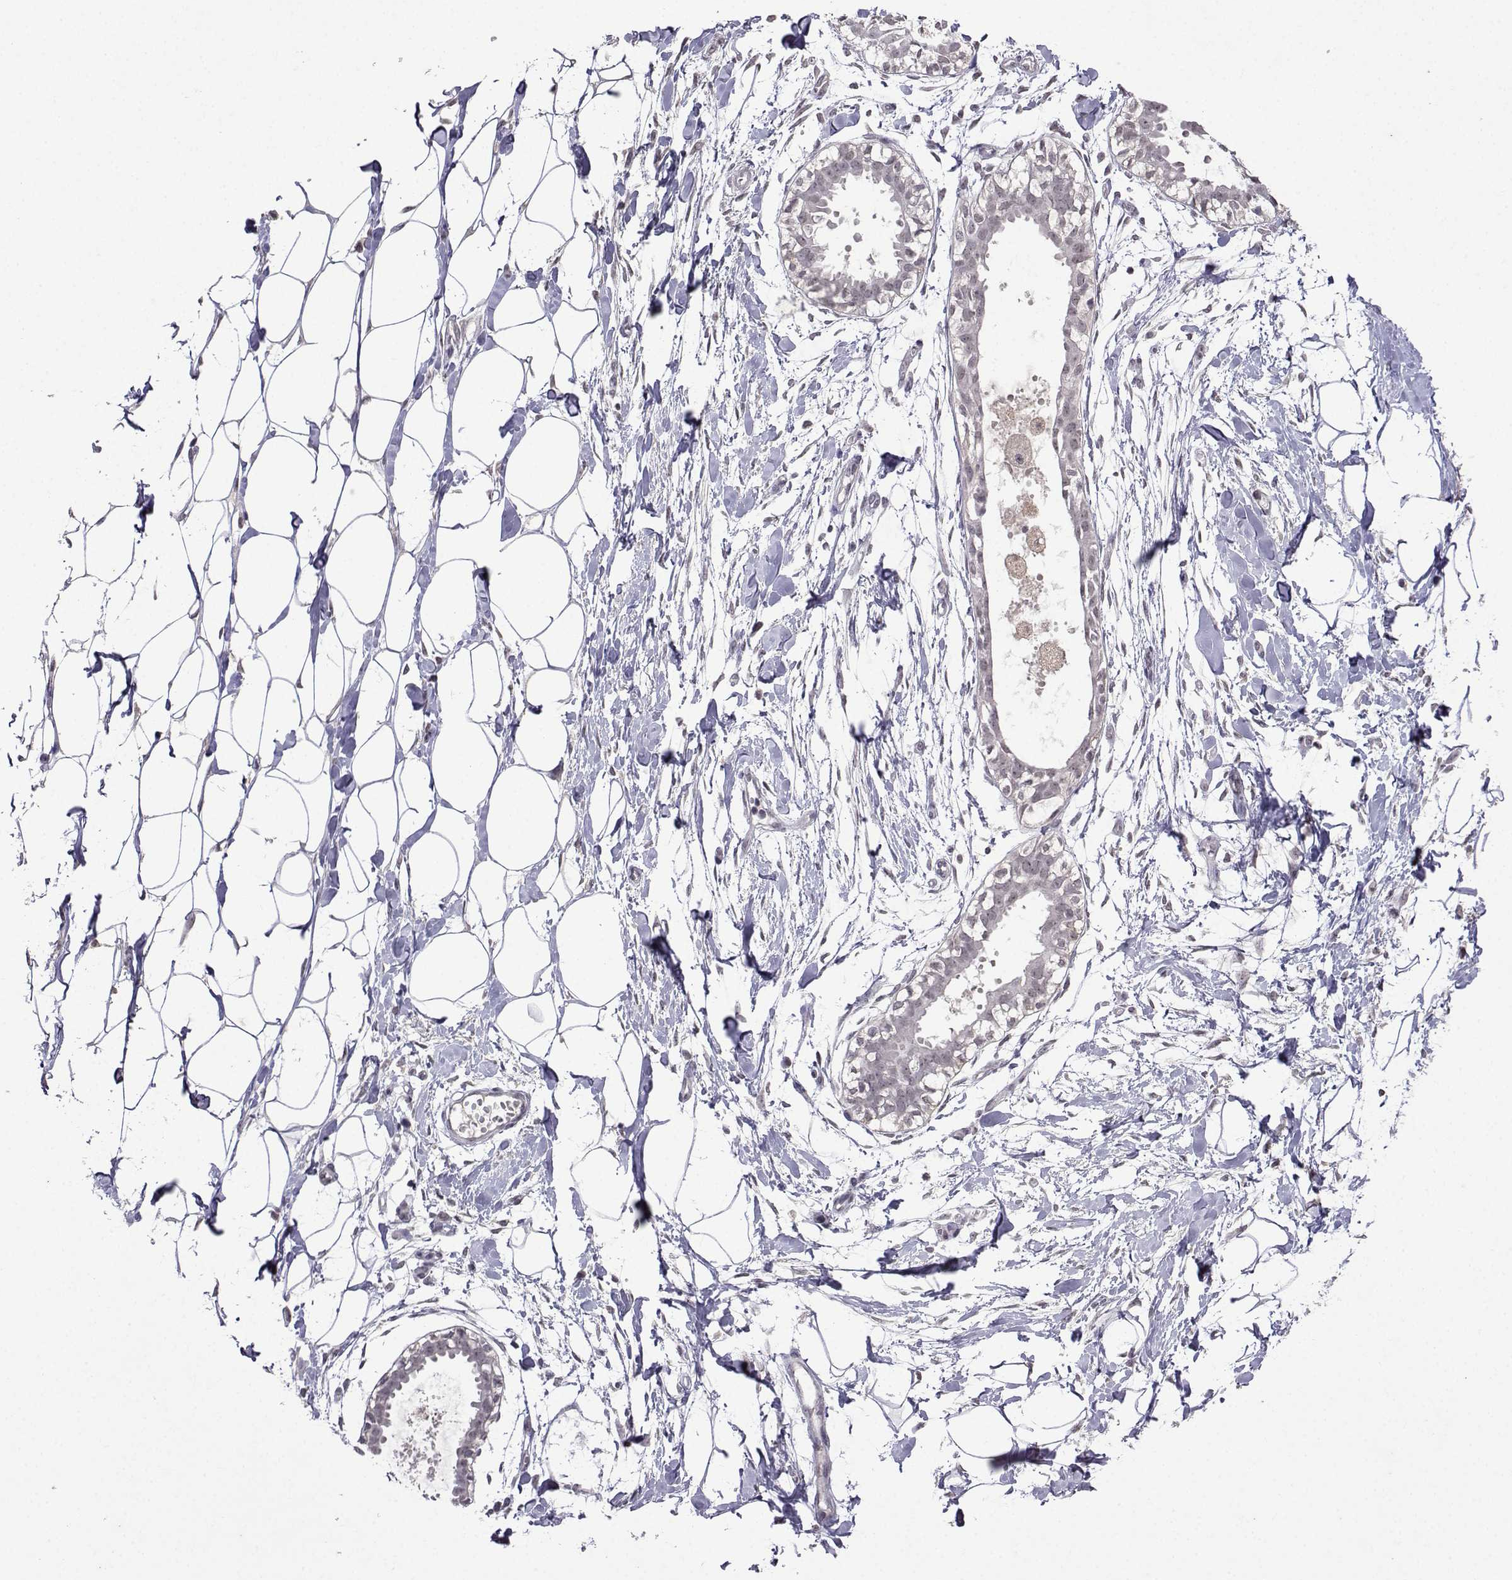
{"staining": {"intensity": "negative", "quantity": "none", "location": "none"}, "tissue": "breast", "cell_type": "Adipocytes", "image_type": "normal", "snomed": [{"axis": "morphology", "description": "Normal tissue, NOS"}, {"axis": "topography", "description": "Breast"}], "caption": "Immunohistochemical staining of benign breast reveals no significant staining in adipocytes. Brightfield microscopy of IHC stained with DAB (brown) and hematoxylin (blue), captured at high magnification.", "gene": "CCL28", "patient": {"sex": "female", "age": 49}}